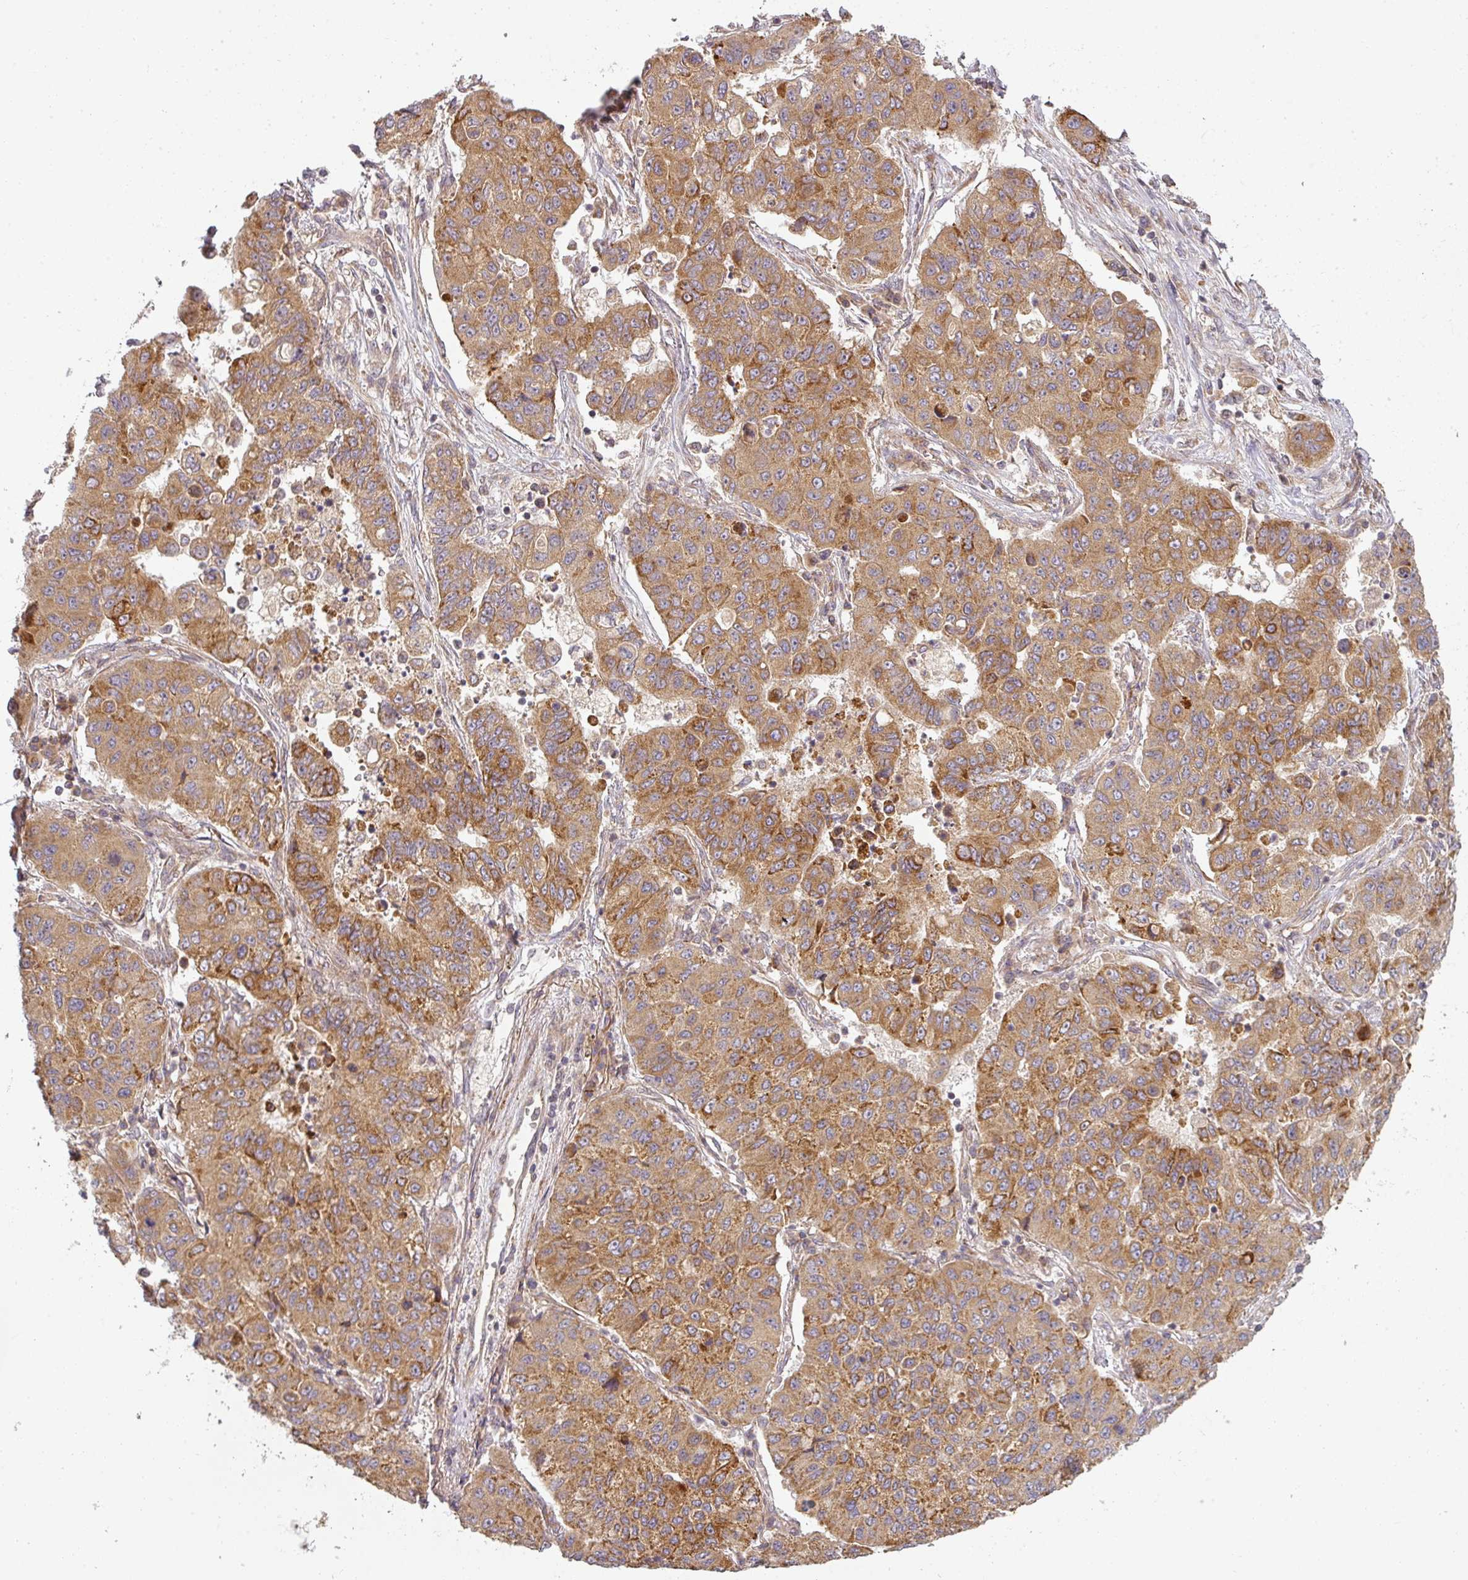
{"staining": {"intensity": "moderate", "quantity": ">75%", "location": "cytoplasmic/membranous"}, "tissue": "lung cancer", "cell_type": "Tumor cells", "image_type": "cancer", "snomed": [{"axis": "morphology", "description": "Squamous cell carcinoma, NOS"}, {"axis": "topography", "description": "Lung"}], "caption": "About >75% of tumor cells in lung cancer (squamous cell carcinoma) exhibit moderate cytoplasmic/membranous protein positivity as visualized by brown immunohistochemical staining.", "gene": "CNOT1", "patient": {"sex": "male", "age": 74}}